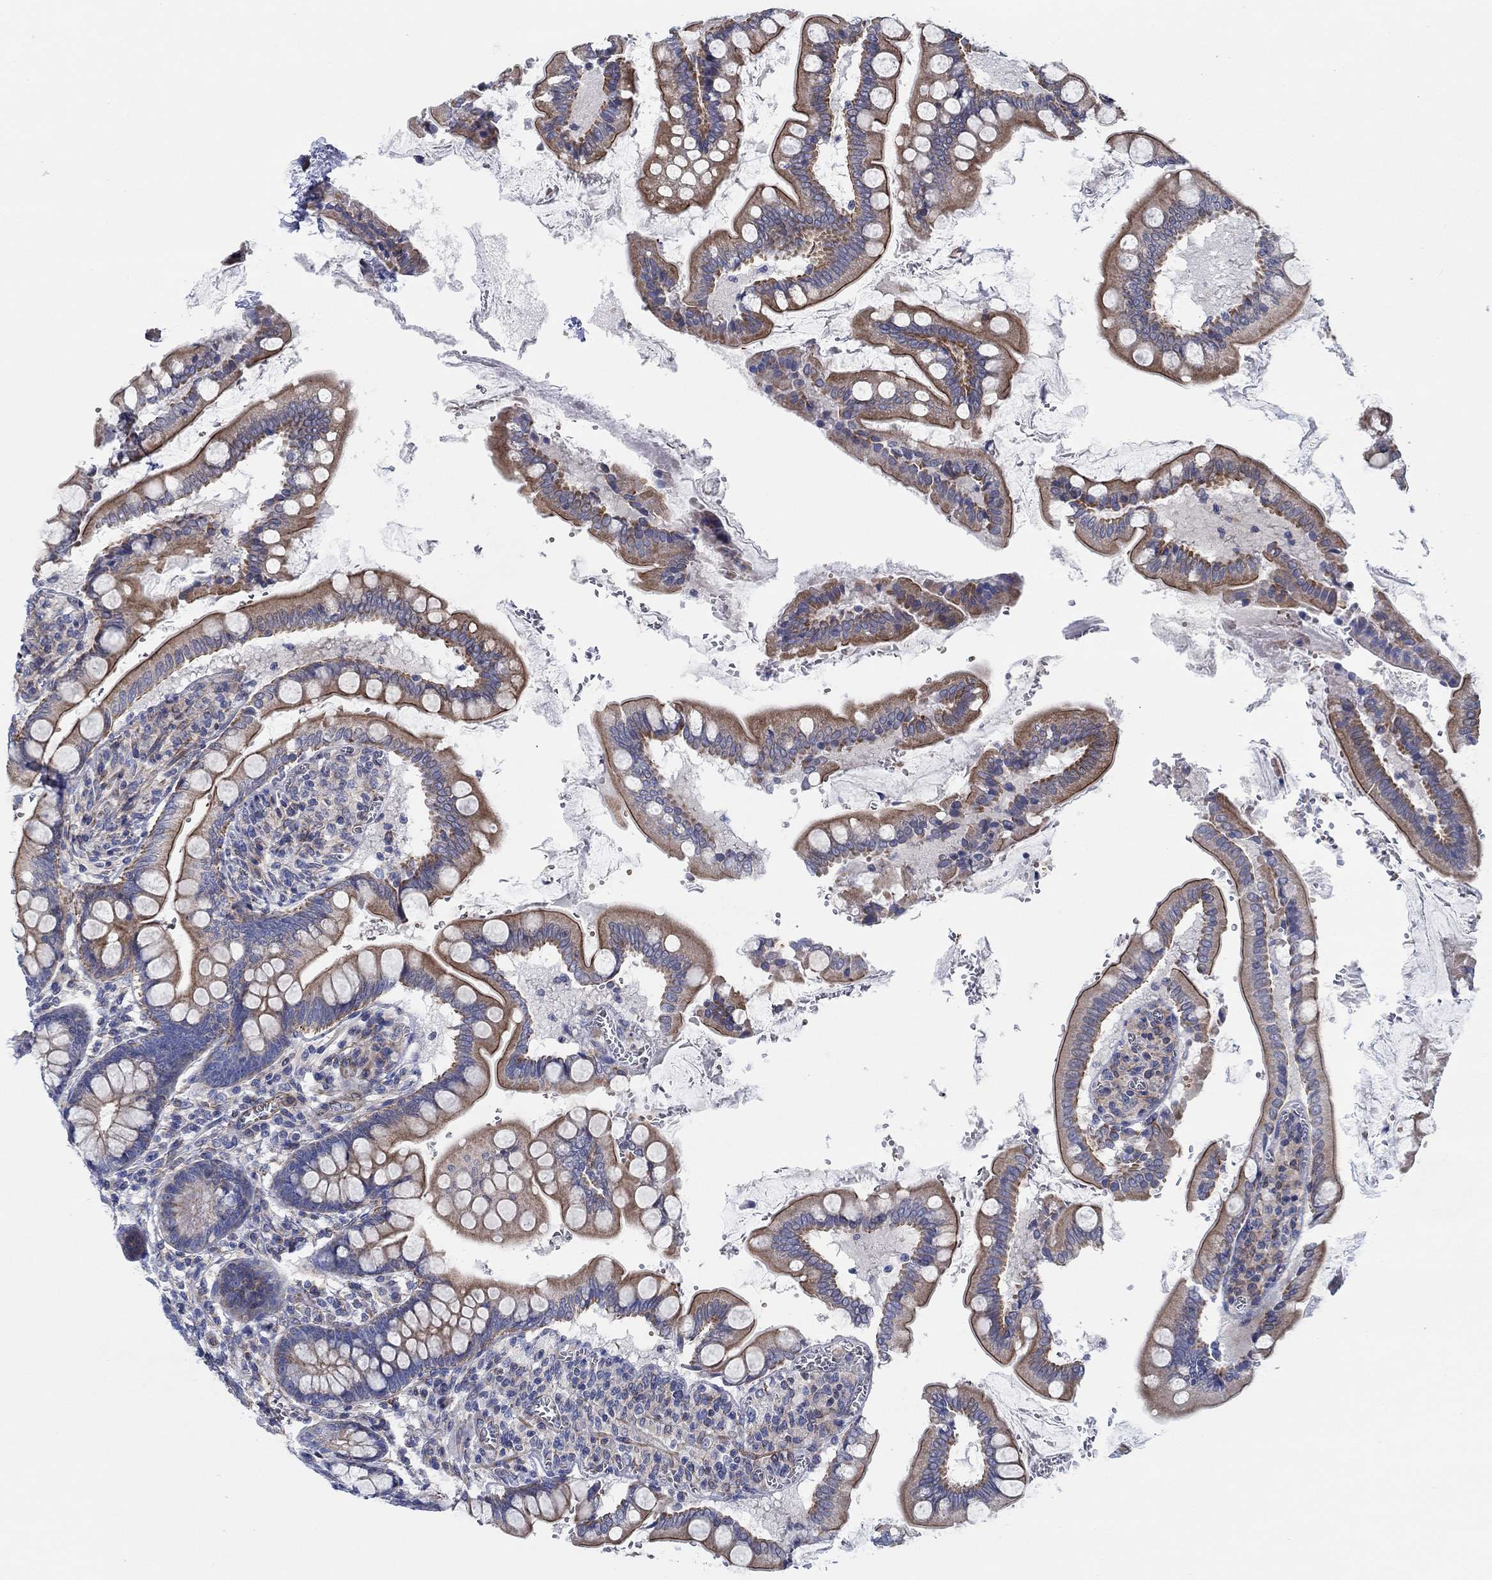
{"staining": {"intensity": "moderate", "quantity": ">75%", "location": "cytoplasmic/membranous"}, "tissue": "small intestine", "cell_type": "Glandular cells", "image_type": "normal", "snomed": [{"axis": "morphology", "description": "Normal tissue, NOS"}, {"axis": "topography", "description": "Small intestine"}], "caption": "Immunohistochemistry (IHC) photomicrograph of normal small intestine: human small intestine stained using IHC demonstrates medium levels of moderate protein expression localized specifically in the cytoplasmic/membranous of glandular cells, appearing as a cytoplasmic/membranous brown color.", "gene": "FMN1", "patient": {"sex": "female", "age": 56}}